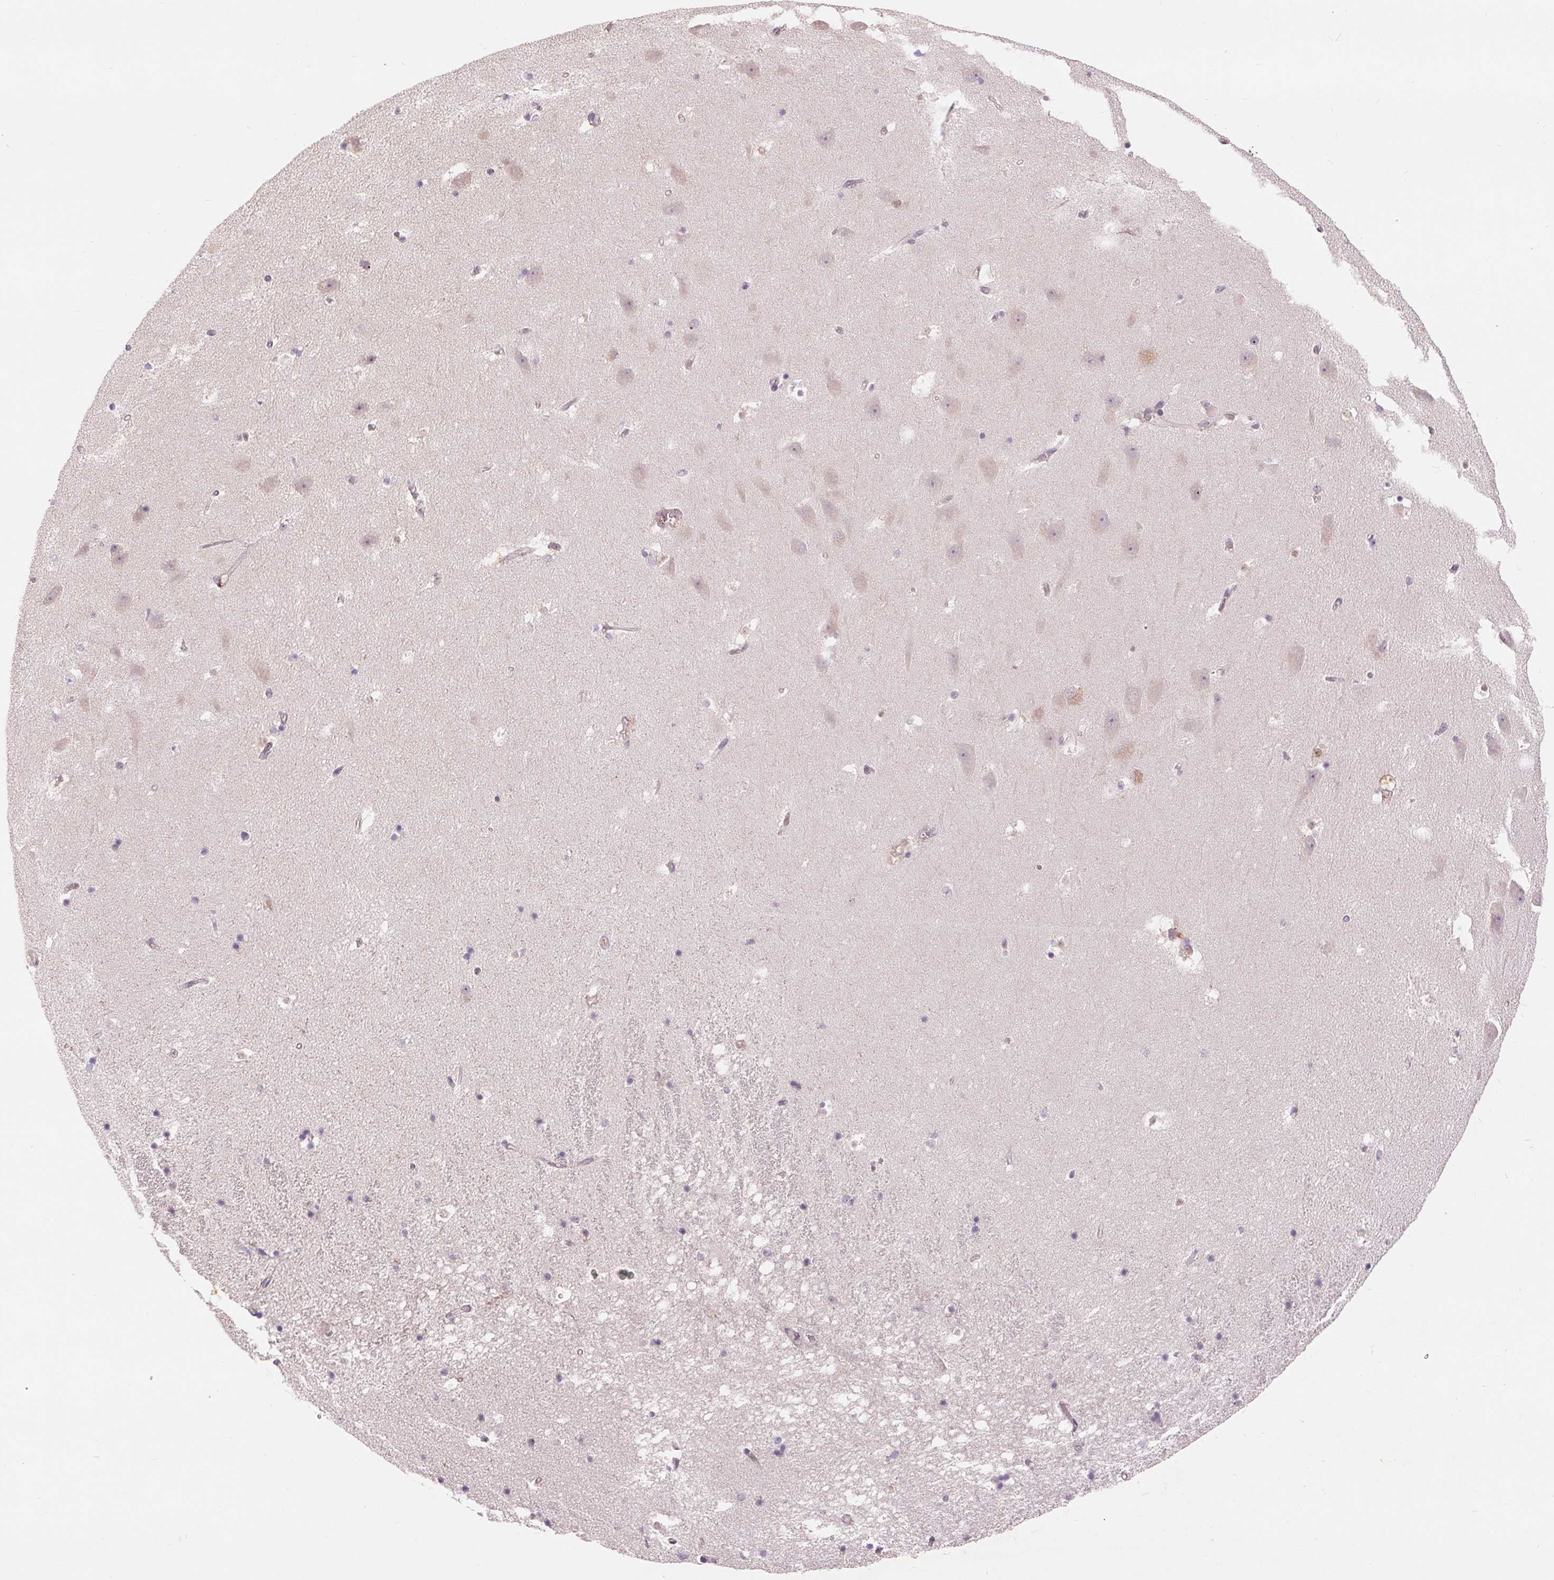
{"staining": {"intensity": "negative", "quantity": "none", "location": "none"}, "tissue": "hippocampus", "cell_type": "Glial cells", "image_type": "normal", "snomed": [{"axis": "morphology", "description": "Normal tissue, NOS"}, {"axis": "topography", "description": "Hippocampus"}], "caption": "High power microscopy histopathology image of an IHC image of benign hippocampus, revealing no significant positivity in glial cells.", "gene": "RANBP3L", "patient": {"sex": "male", "age": 58}}